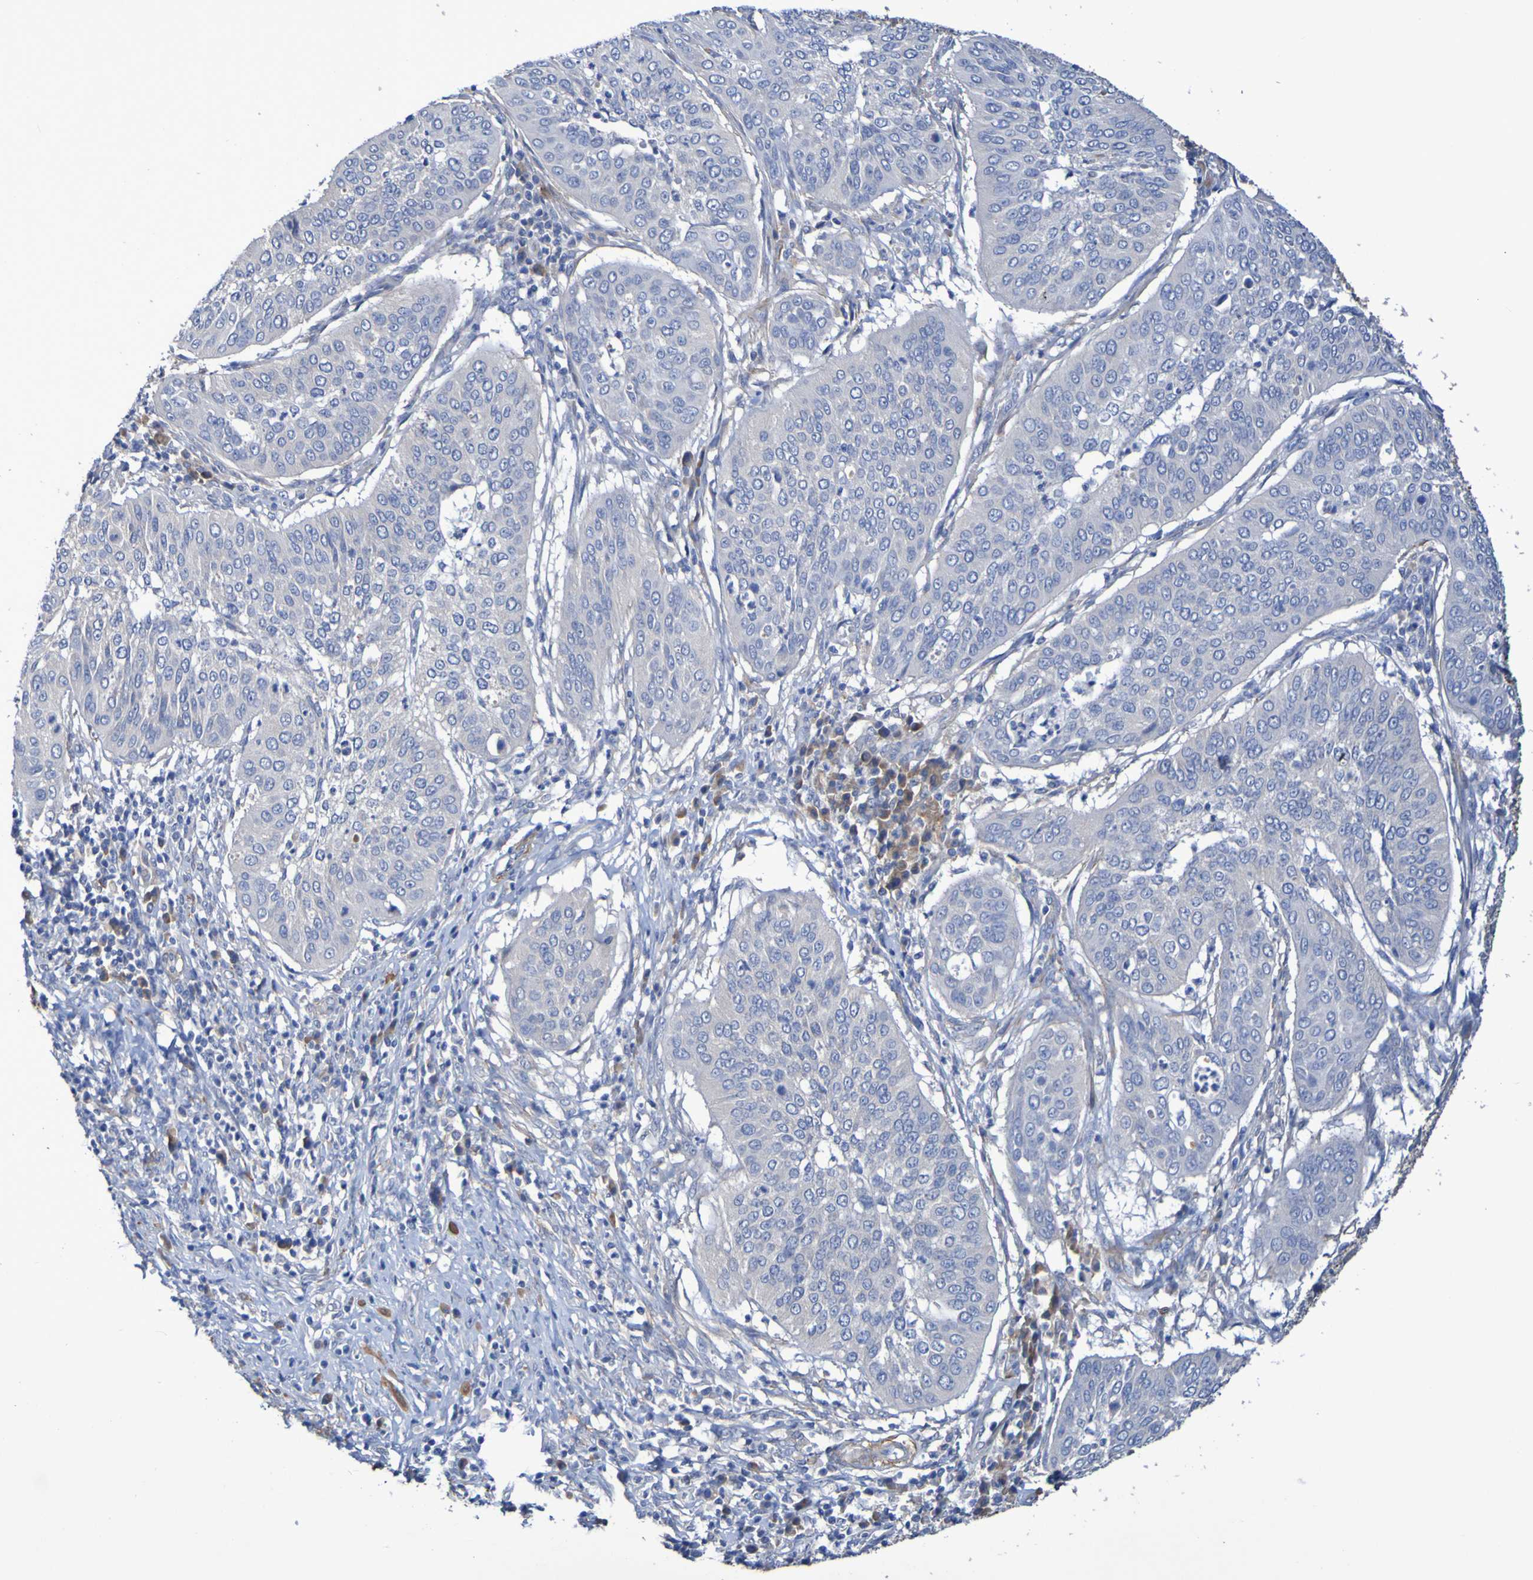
{"staining": {"intensity": "negative", "quantity": "none", "location": "none"}, "tissue": "cervical cancer", "cell_type": "Tumor cells", "image_type": "cancer", "snomed": [{"axis": "morphology", "description": "Normal tissue, NOS"}, {"axis": "morphology", "description": "Squamous cell carcinoma, NOS"}, {"axis": "topography", "description": "Cervix"}], "caption": "A photomicrograph of squamous cell carcinoma (cervical) stained for a protein shows no brown staining in tumor cells.", "gene": "SRPRB", "patient": {"sex": "female", "age": 39}}